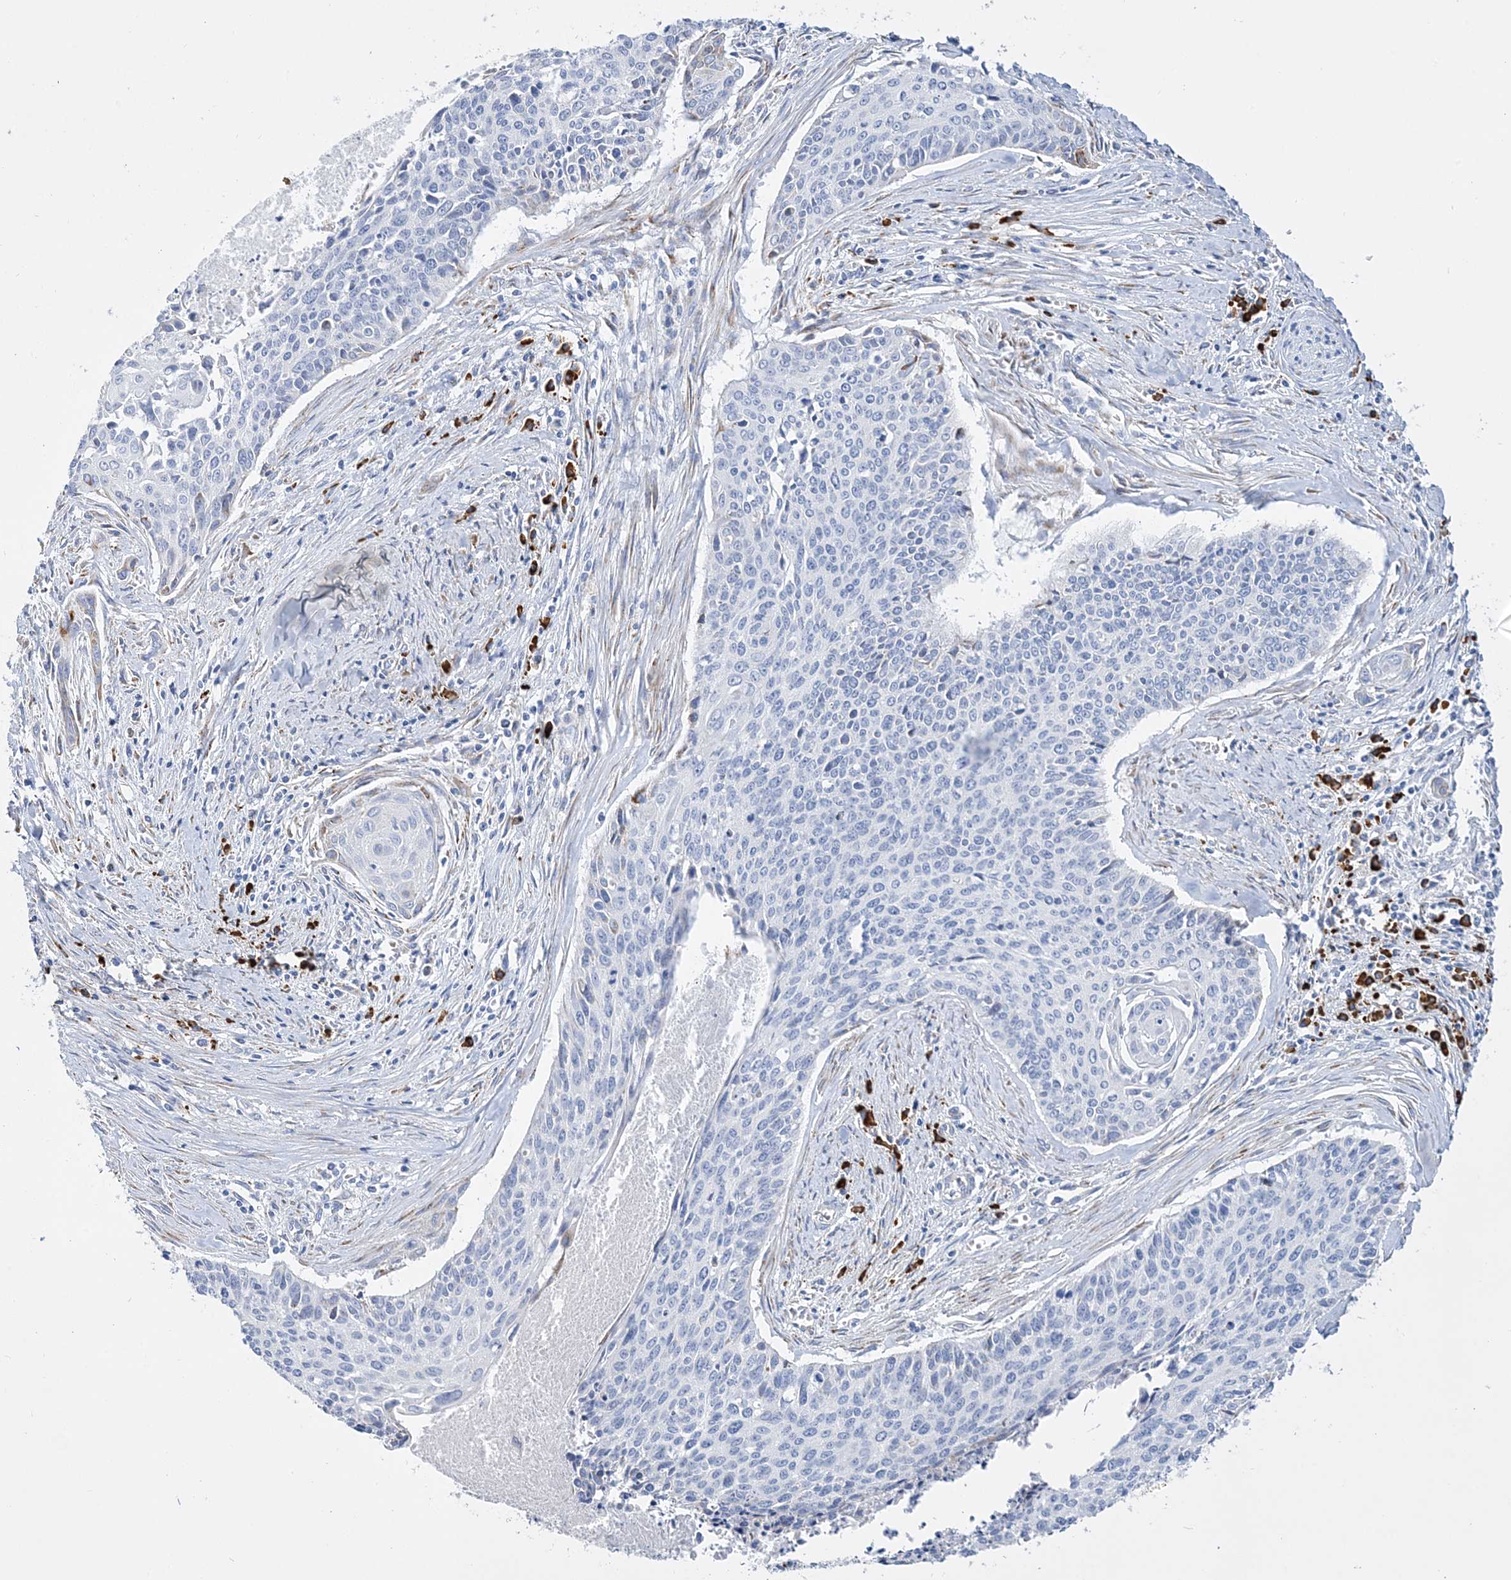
{"staining": {"intensity": "moderate", "quantity": "<25%", "location": "cytoplasmic/membranous"}, "tissue": "cervical cancer", "cell_type": "Tumor cells", "image_type": "cancer", "snomed": [{"axis": "morphology", "description": "Squamous cell carcinoma, NOS"}, {"axis": "topography", "description": "Cervix"}], "caption": "Protein expression analysis of human cervical squamous cell carcinoma reveals moderate cytoplasmic/membranous expression in about <25% of tumor cells. The protein of interest is shown in brown color, while the nuclei are stained blue.", "gene": "TSPYL6", "patient": {"sex": "female", "age": 55}}